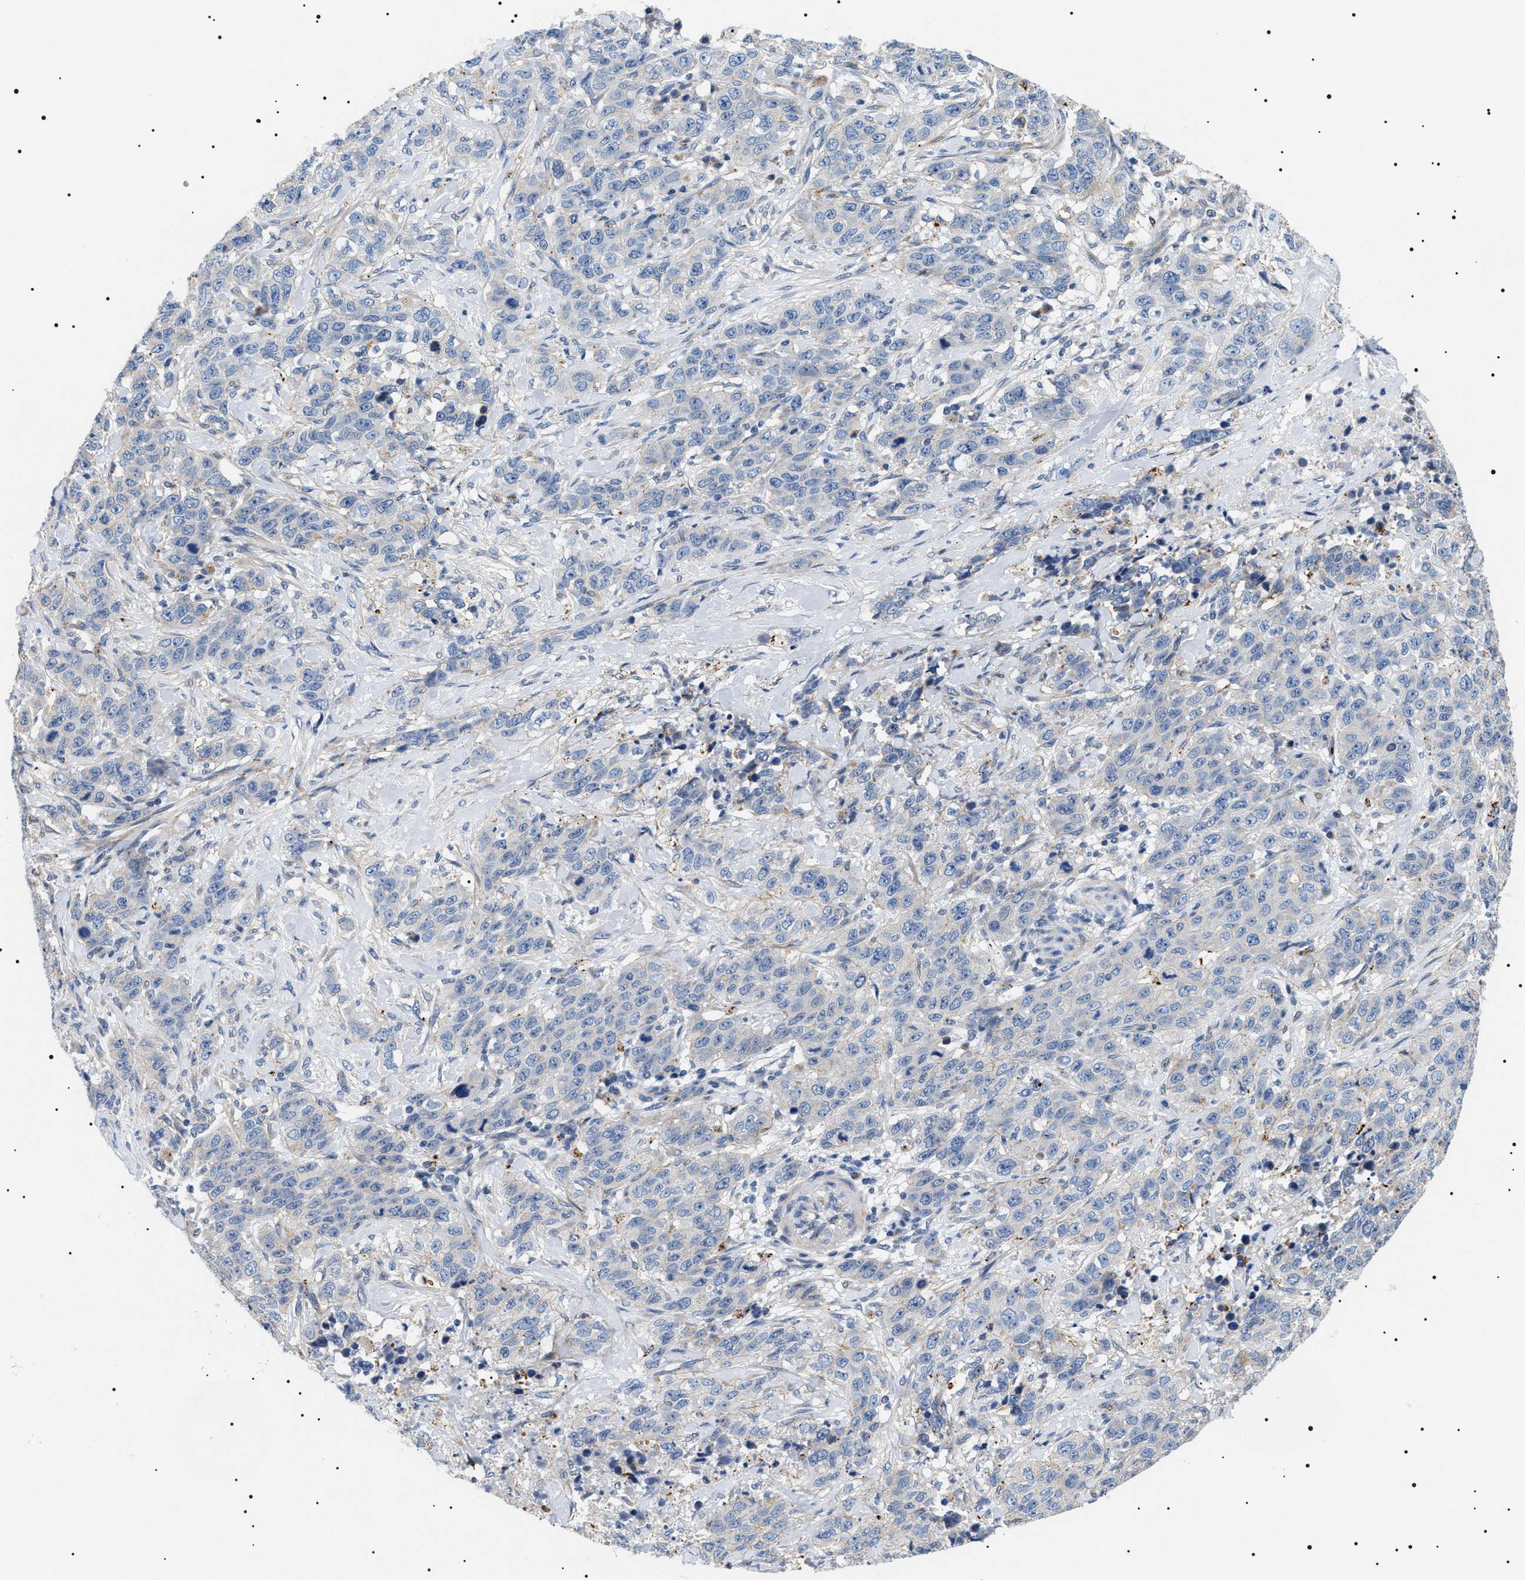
{"staining": {"intensity": "weak", "quantity": "<25%", "location": "cytoplasmic/membranous"}, "tissue": "stomach cancer", "cell_type": "Tumor cells", "image_type": "cancer", "snomed": [{"axis": "morphology", "description": "Adenocarcinoma, NOS"}, {"axis": "topography", "description": "Stomach"}], "caption": "High power microscopy micrograph of an immunohistochemistry (IHC) micrograph of stomach adenocarcinoma, revealing no significant staining in tumor cells.", "gene": "TMEM222", "patient": {"sex": "male", "age": 48}}